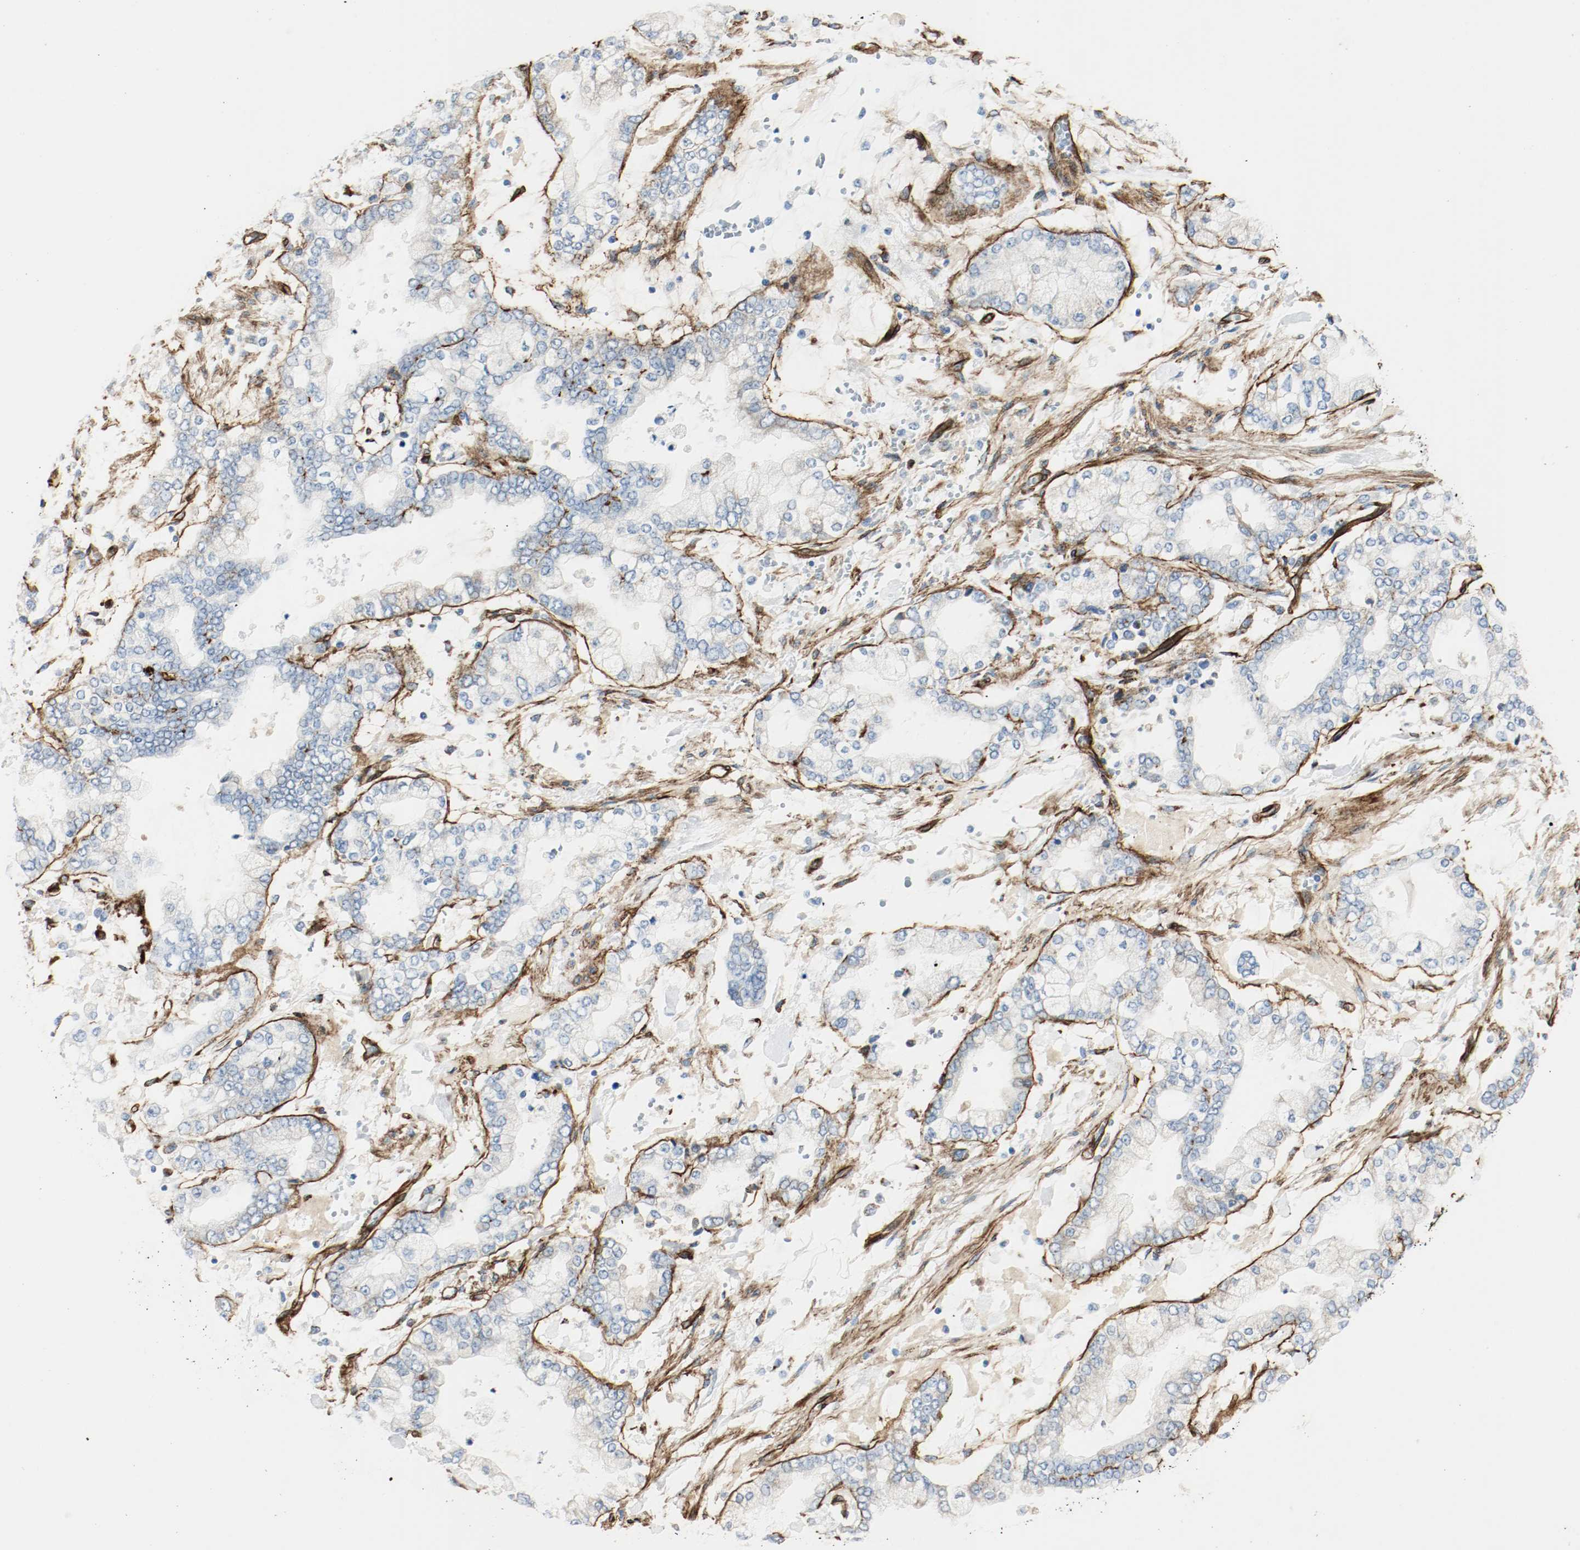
{"staining": {"intensity": "weak", "quantity": ">75%", "location": "cytoplasmic/membranous"}, "tissue": "stomach cancer", "cell_type": "Tumor cells", "image_type": "cancer", "snomed": [{"axis": "morphology", "description": "Normal tissue, NOS"}, {"axis": "morphology", "description": "Adenocarcinoma, NOS"}, {"axis": "topography", "description": "Stomach, upper"}, {"axis": "topography", "description": "Stomach"}], "caption": "High-magnification brightfield microscopy of stomach cancer (adenocarcinoma) stained with DAB (3,3'-diaminobenzidine) (brown) and counterstained with hematoxylin (blue). tumor cells exhibit weak cytoplasmic/membranous staining is present in approximately>75% of cells.", "gene": "LAMB1", "patient": {"sex": "male", "age": 76}}